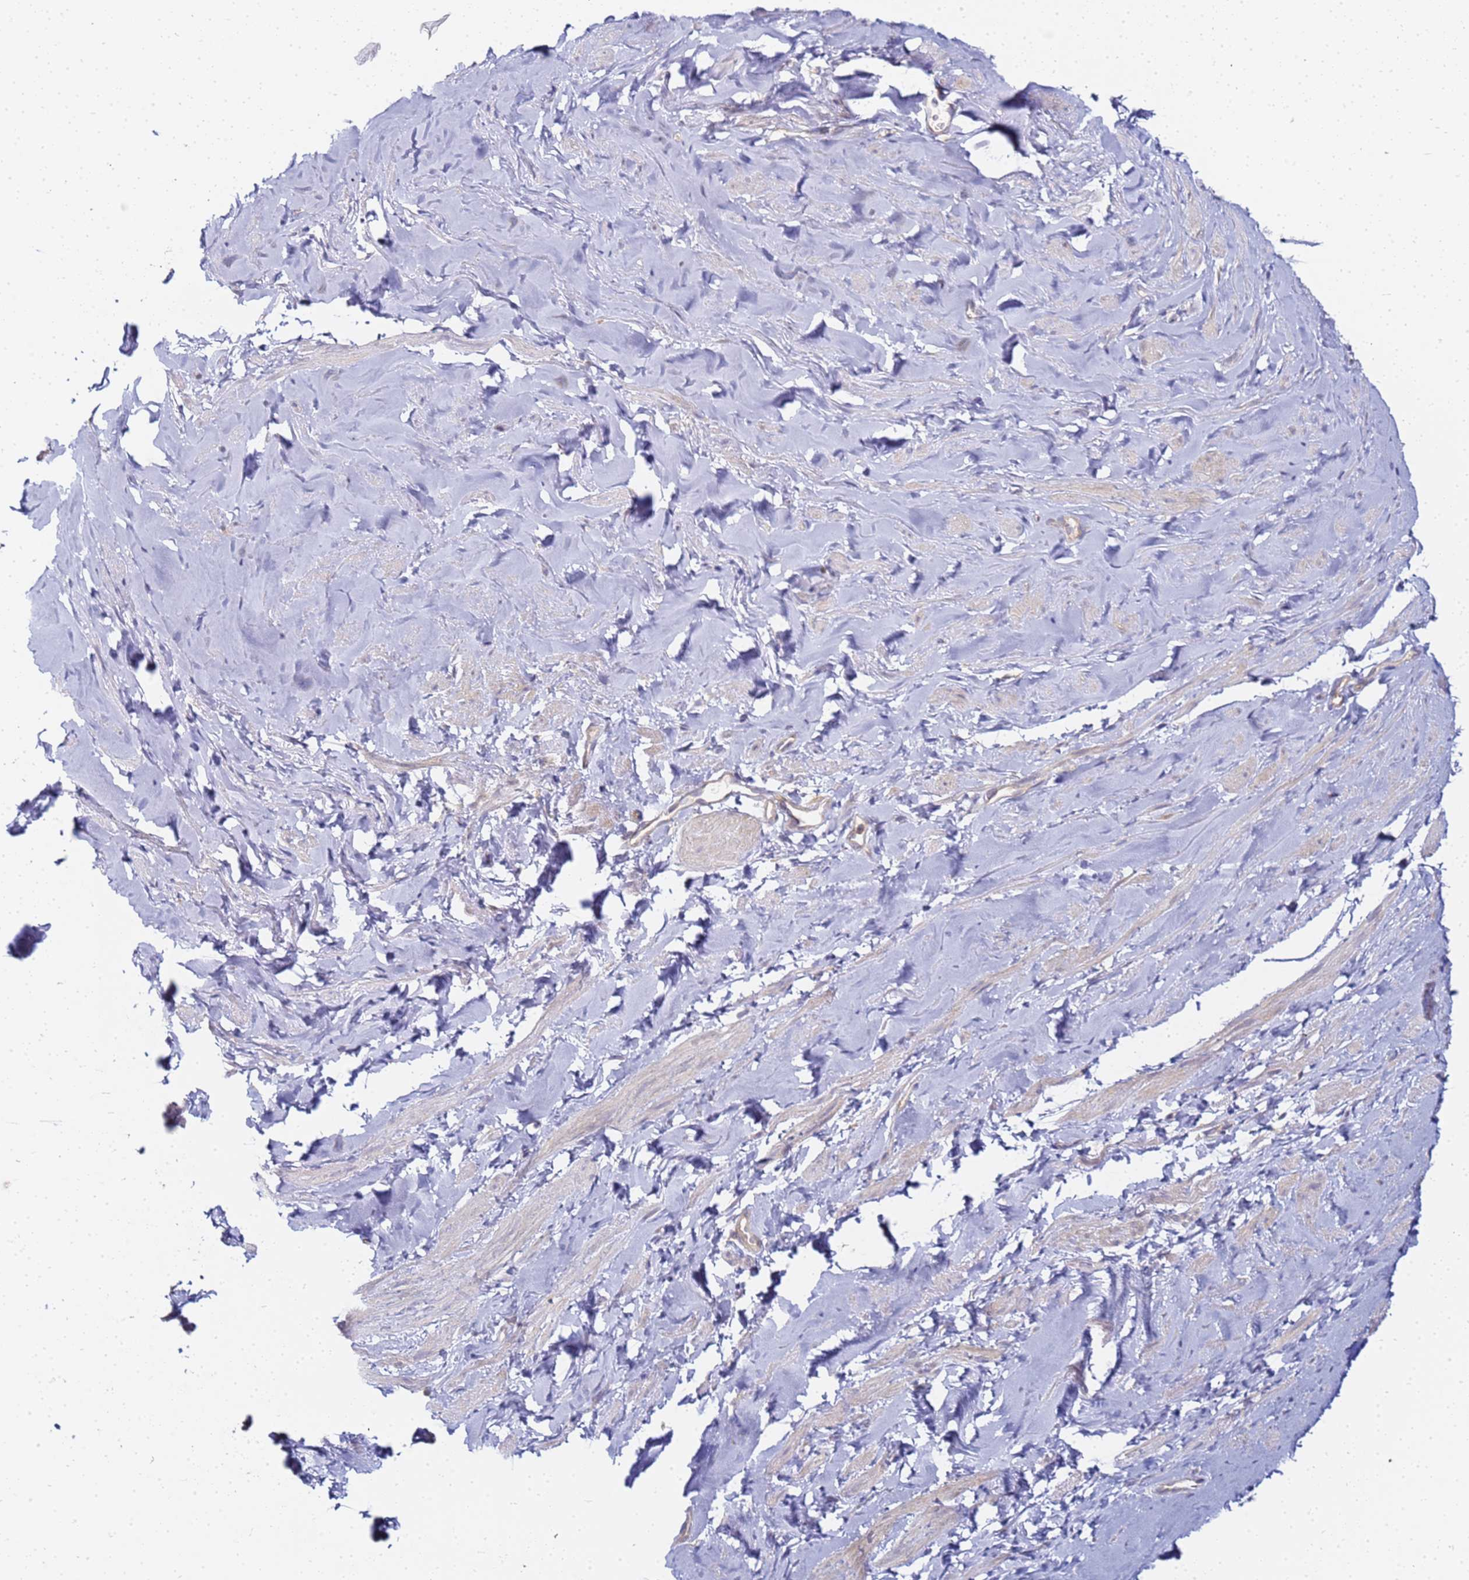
{"staining": {"intensity": "negative", "quantity": "none", "location": "none"}, "tissue": "smooth muscle", "cell_type": "Smooth muscle cells", "image_type": "normal", "snomed": [{"axis": "morphology", "description": "Normal tissue, NOS"}, {"axis": "topography", "description": "Smooth muscle"}, {"axis": "topography", "description": "Peripheral nerve tissue"}], "caption": "This is an immunohistochemistry image of unremarkable smooth muscle. There is no expression in smooth muscle cells.", "gene": "CHM", "patient": {"sex": "male", "age": 69}}